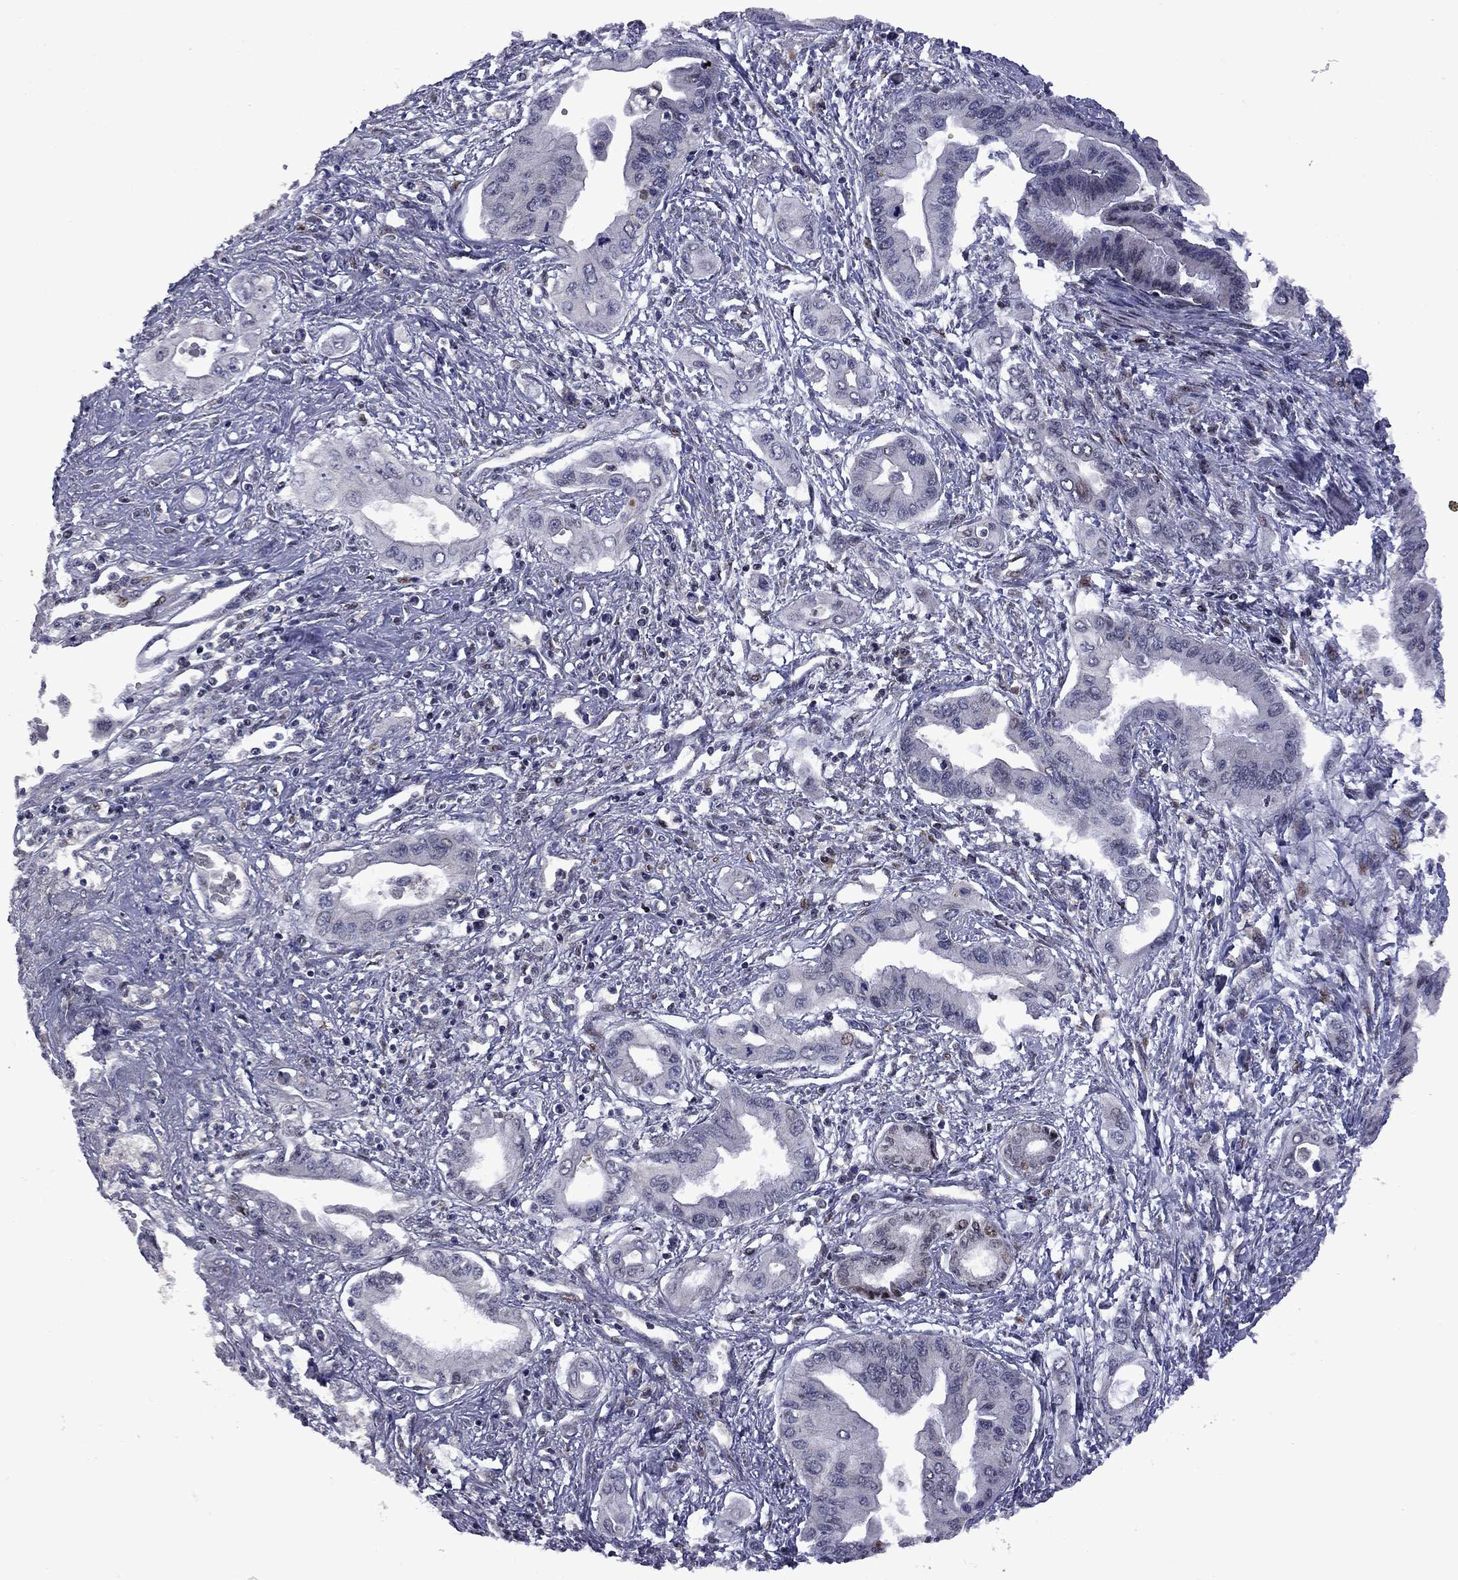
{"staining": {"intensity": "negative", "quantity": "none", "location": "none"}, "tissue": "pancreatic cancer", "cell_type": "Tumor cells", "image_type": "cancer", "snomed": [{"axis": "morphology", "description": "Adenocarcinoma, NOS"}, {"axis": "topography", "description": "Pancreas"}], "caption": "DAB immunohistochemical staining of human pancreatic cancer exhibits no significant expression in tumor cells. Nuclei are stained in blue.", "gene": "IPP", "patient": {"sex": "female", "age": 62}}